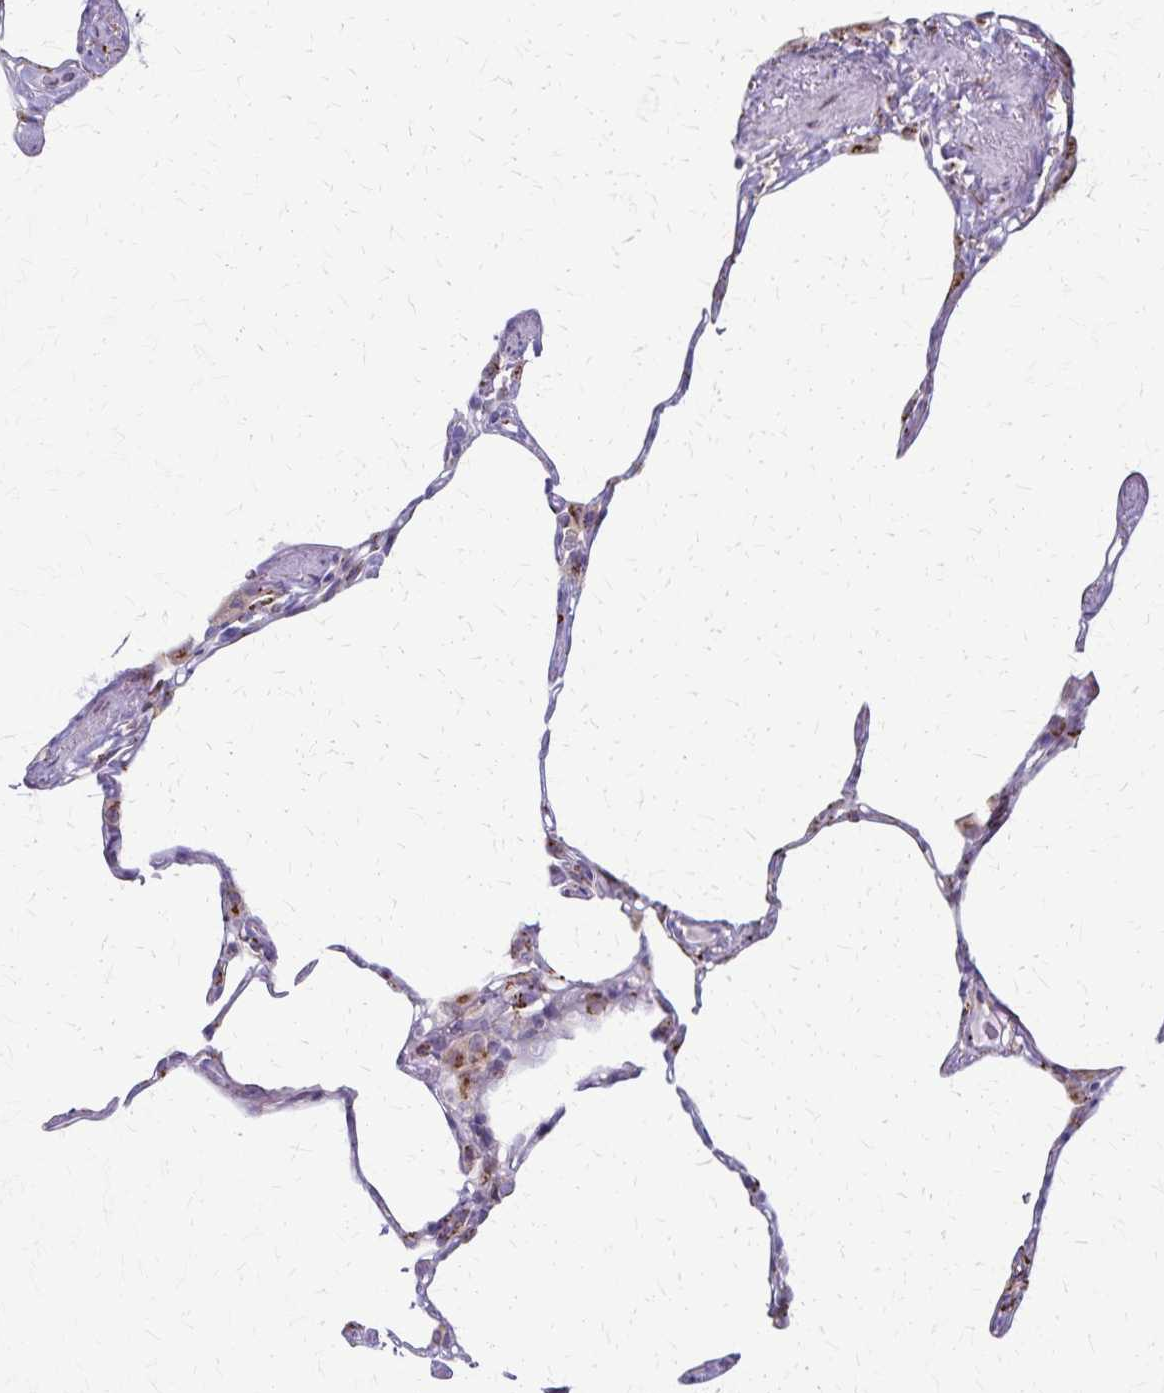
{"staining": {"intensity": "moderate", "quantity": "<25%", "location": "cytoplasmic/membranous"}, "tissue": "lung", "cell_type": "Alveolar cells", "image_type": "normal", "snomed": [{"axis": "morphology", "description": "Normal tissue, NOS"}, {"axis": "topography", "description": "Lung"}], "caption": "Immunohistochemical staining of normal lung shows low levels of moderate cytoplasmic/membranous staining in approximately <25% of alveolar cells.", "gene": "MCFD2", "patient": {"sex": "male", "age": 65}}